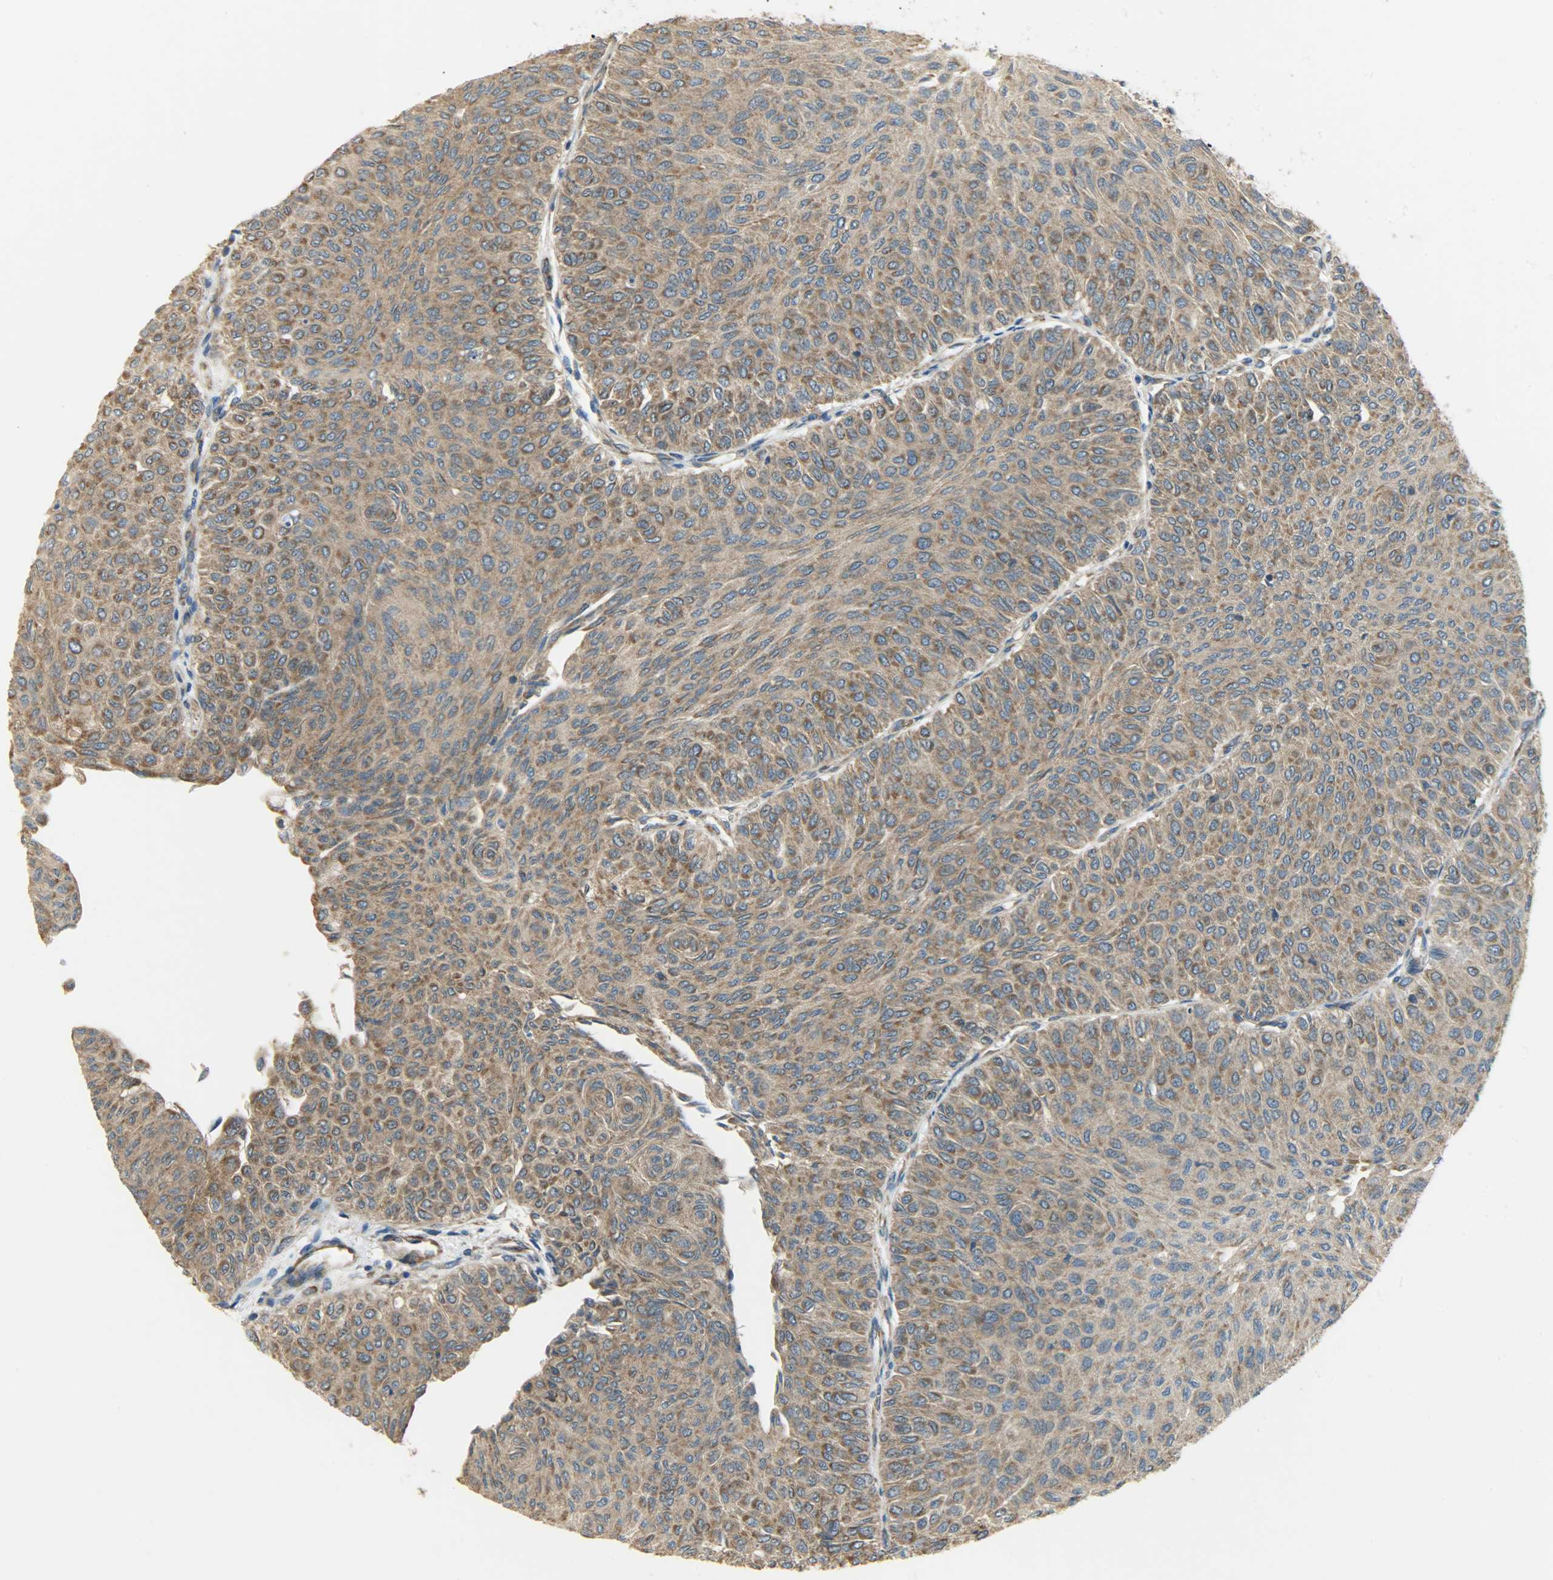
{"staining": {"intensity": "strong", "quantity": ">75%", "location": "cytoplasmic/membranous"}, "tissue": "urothelial cancer", "cell_type": "Tumor cells", "image_type": "cancer", "snomed": [{"axis": "morphology", "description": "Urothelial carcinoma, Low grade"}, {"axis": "topography", "description": "Urinary bladder"}], "caption": "This photomicrograph demonstrates immunohistochemistry (IHC) staining of human urothelial cancer, with high strong cytoplasmic/membranous staining in approximately >75% of tumor cells.", "gene": "C1orf198", "patient": {"sex": "male", "age": 78}}